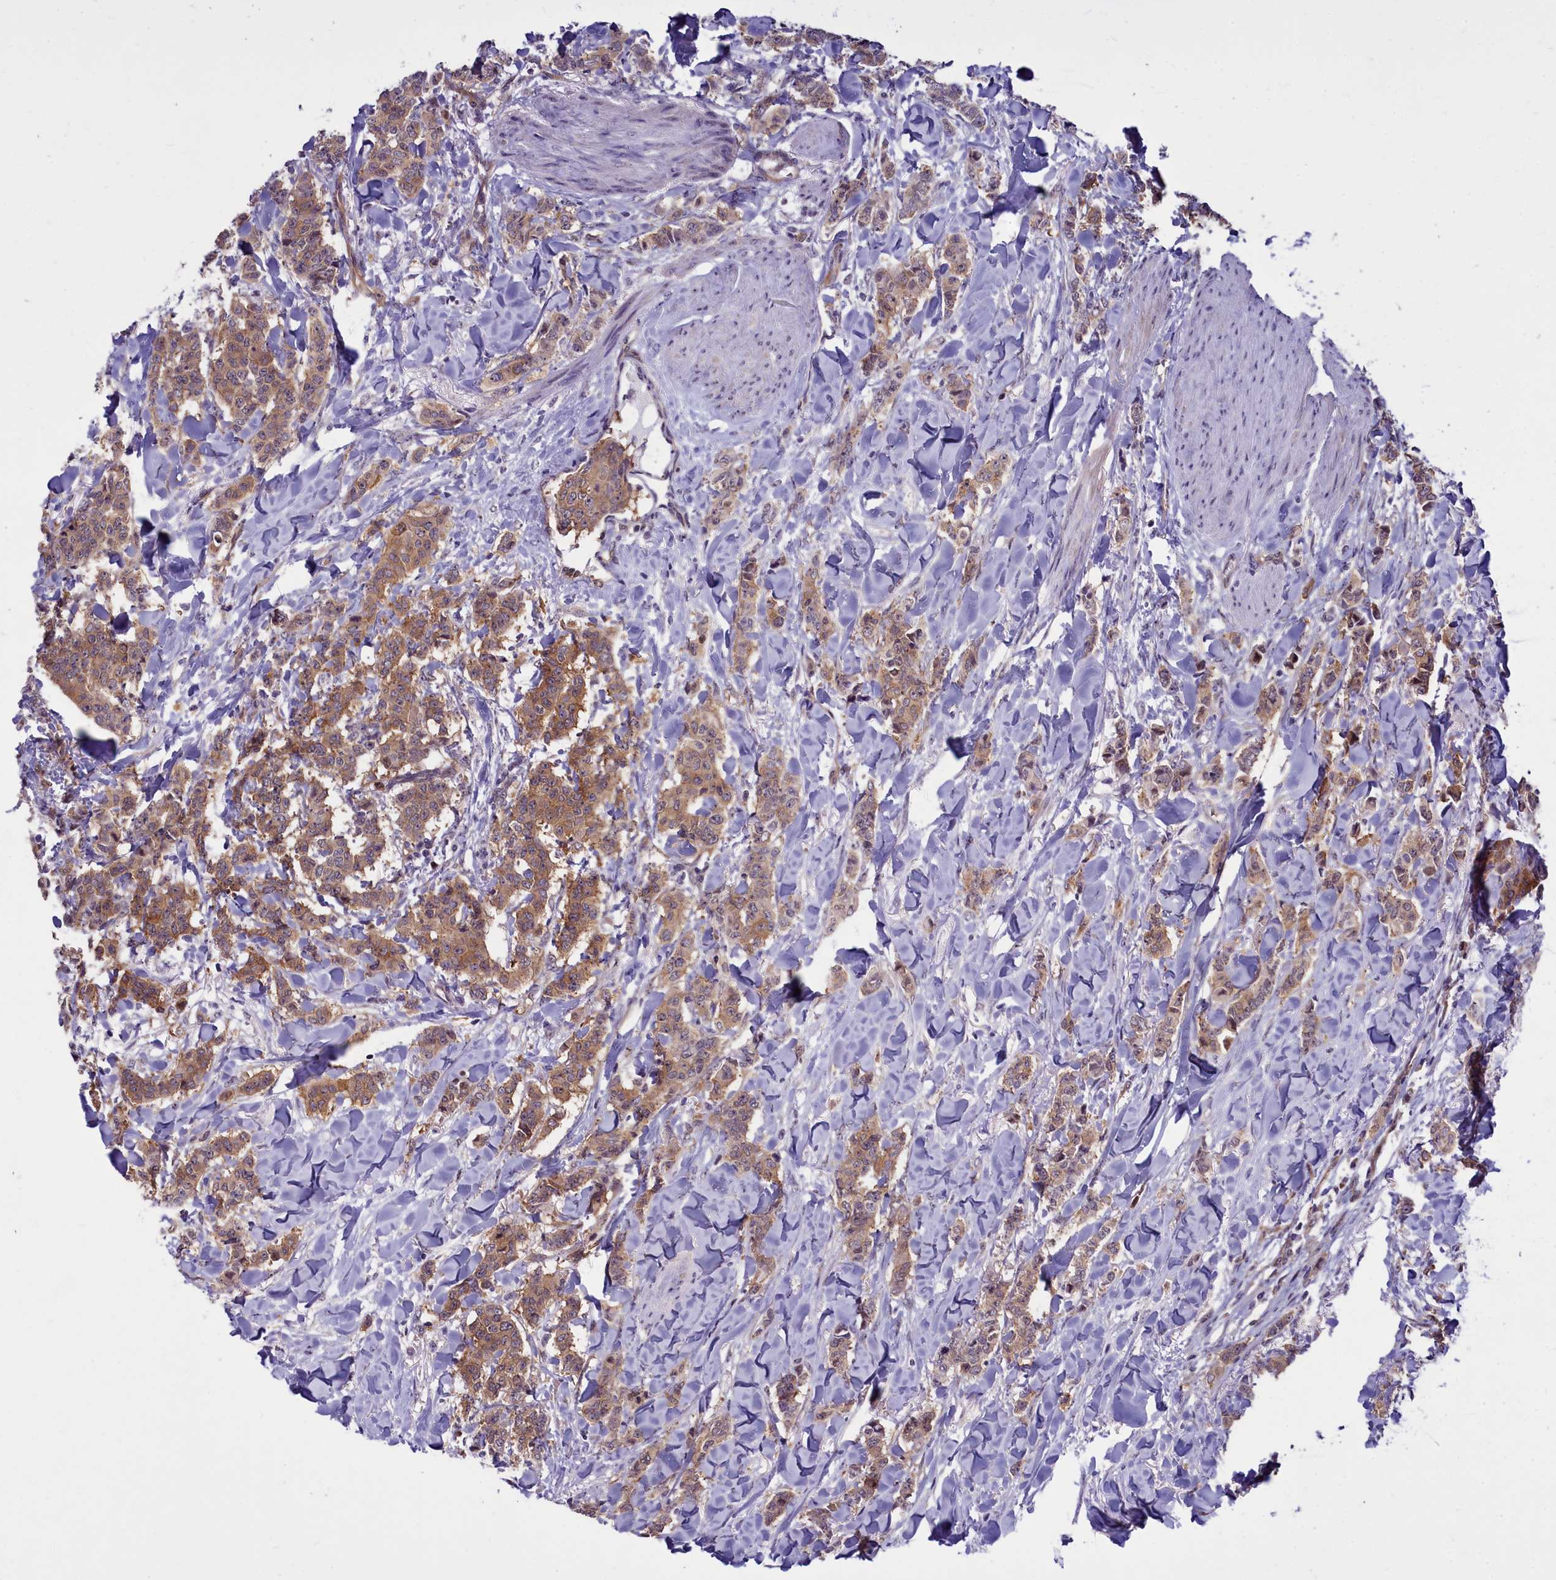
{"staining": {"intensity": "moderate", "quantity": ">75%", "location": "cytoplasmic/membranous"}, "tissue": "breast cancer", "cell_type": "Tumor cells", "image_type": "cancer", "snomed": [{"axis": "morphology", "description": "Duct carcinoma"}, {"axis": "topography", "description": "Breast"}], "caption": "Immunohistochemistry (IHC) histopathology image of human breast cancer (intraductal carcinoma) stained for a protein (brown), which shows medium levels of moderate cytoplasmic/membranous expression in approximately >75% of tumor cells.", "gene": "BCAR1", "patient": {"sex": "female", "age": 40}}